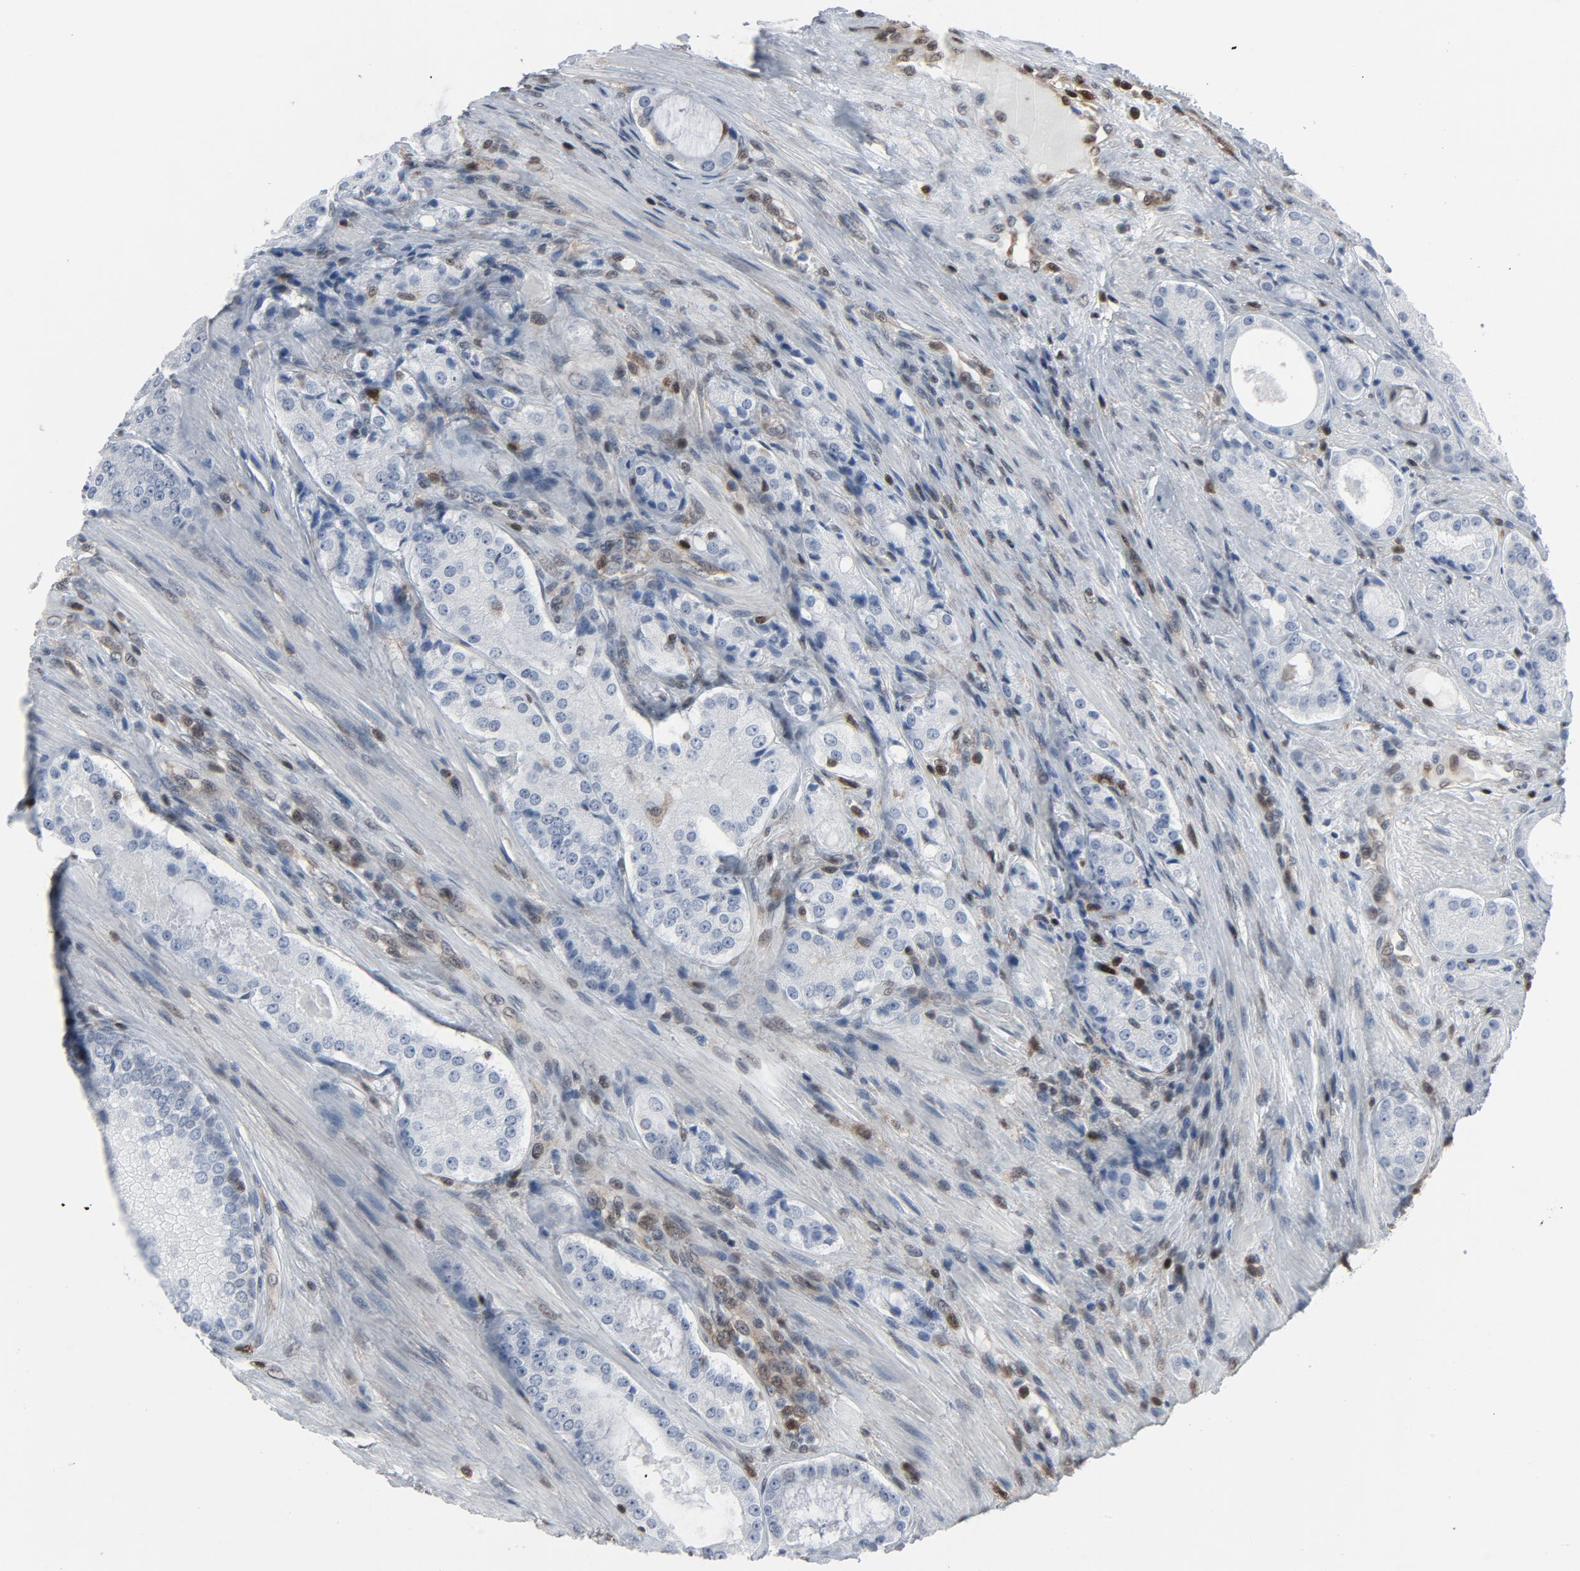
{"staining": {"intensity": "negative", "quantity": "none", "location": "none"}, "tissue": "prostate cancer", "cell_type": "Tumor cells", "image_type": "cancer", "snomed": [{"axis": "morphology", "description": "Adenocarcinoma, High grade"}, {"axis": "topography", "description": "Prostate"}], "caption": "An immunohistochemistry (IHC) micrograph of prostate cancer (adenocarcinoma (high-grade)) is shown. There is no staining in tumor cells of prostate cancer (adenocarcinoma (high-grade)).", "gene": "STAT5A", "patient": {"sex": "male", "age": 72}}